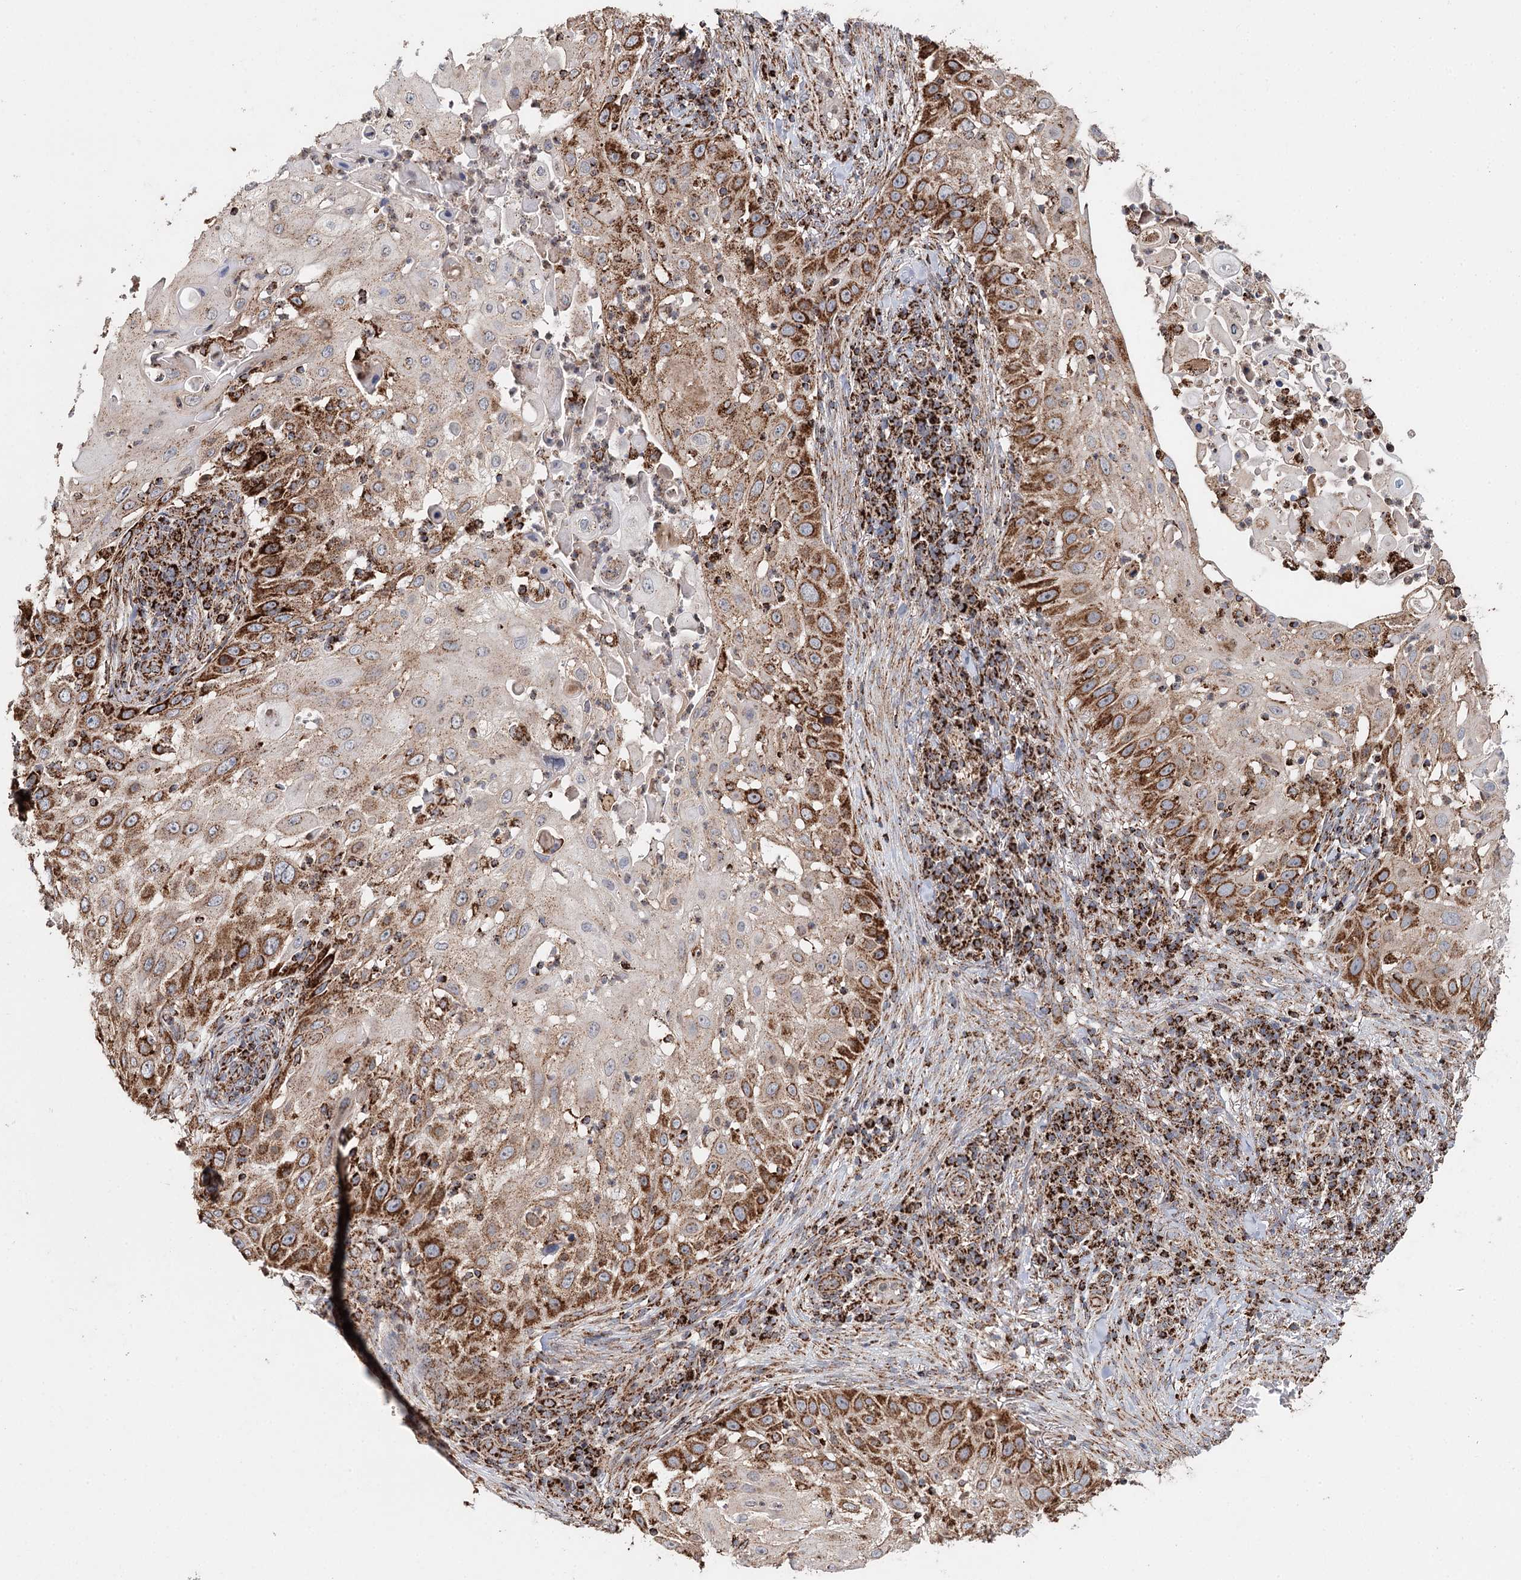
{"staining": {"intensity": "moderate", "quantity": ">75%", "location": "cytoplasmic/membranous"}, "tissue": "skin cancer", "cell_type": "Tumor cells", "image_type": "cancer", "snomed": [{"axis": "morphology", "description": "Squamous cell carcinoma, NOS"}, {"axis": "topography", "description": "Skin"}], "caption": "Approximately >75% of tumor cells in skin squamous cell carcinoma display moderate cytoplasmic/membranous protein positivity as visualized by brown immunohistochemical staining.", "gene": "APH1A", "patient": {"sex": "female", "age": 44}}